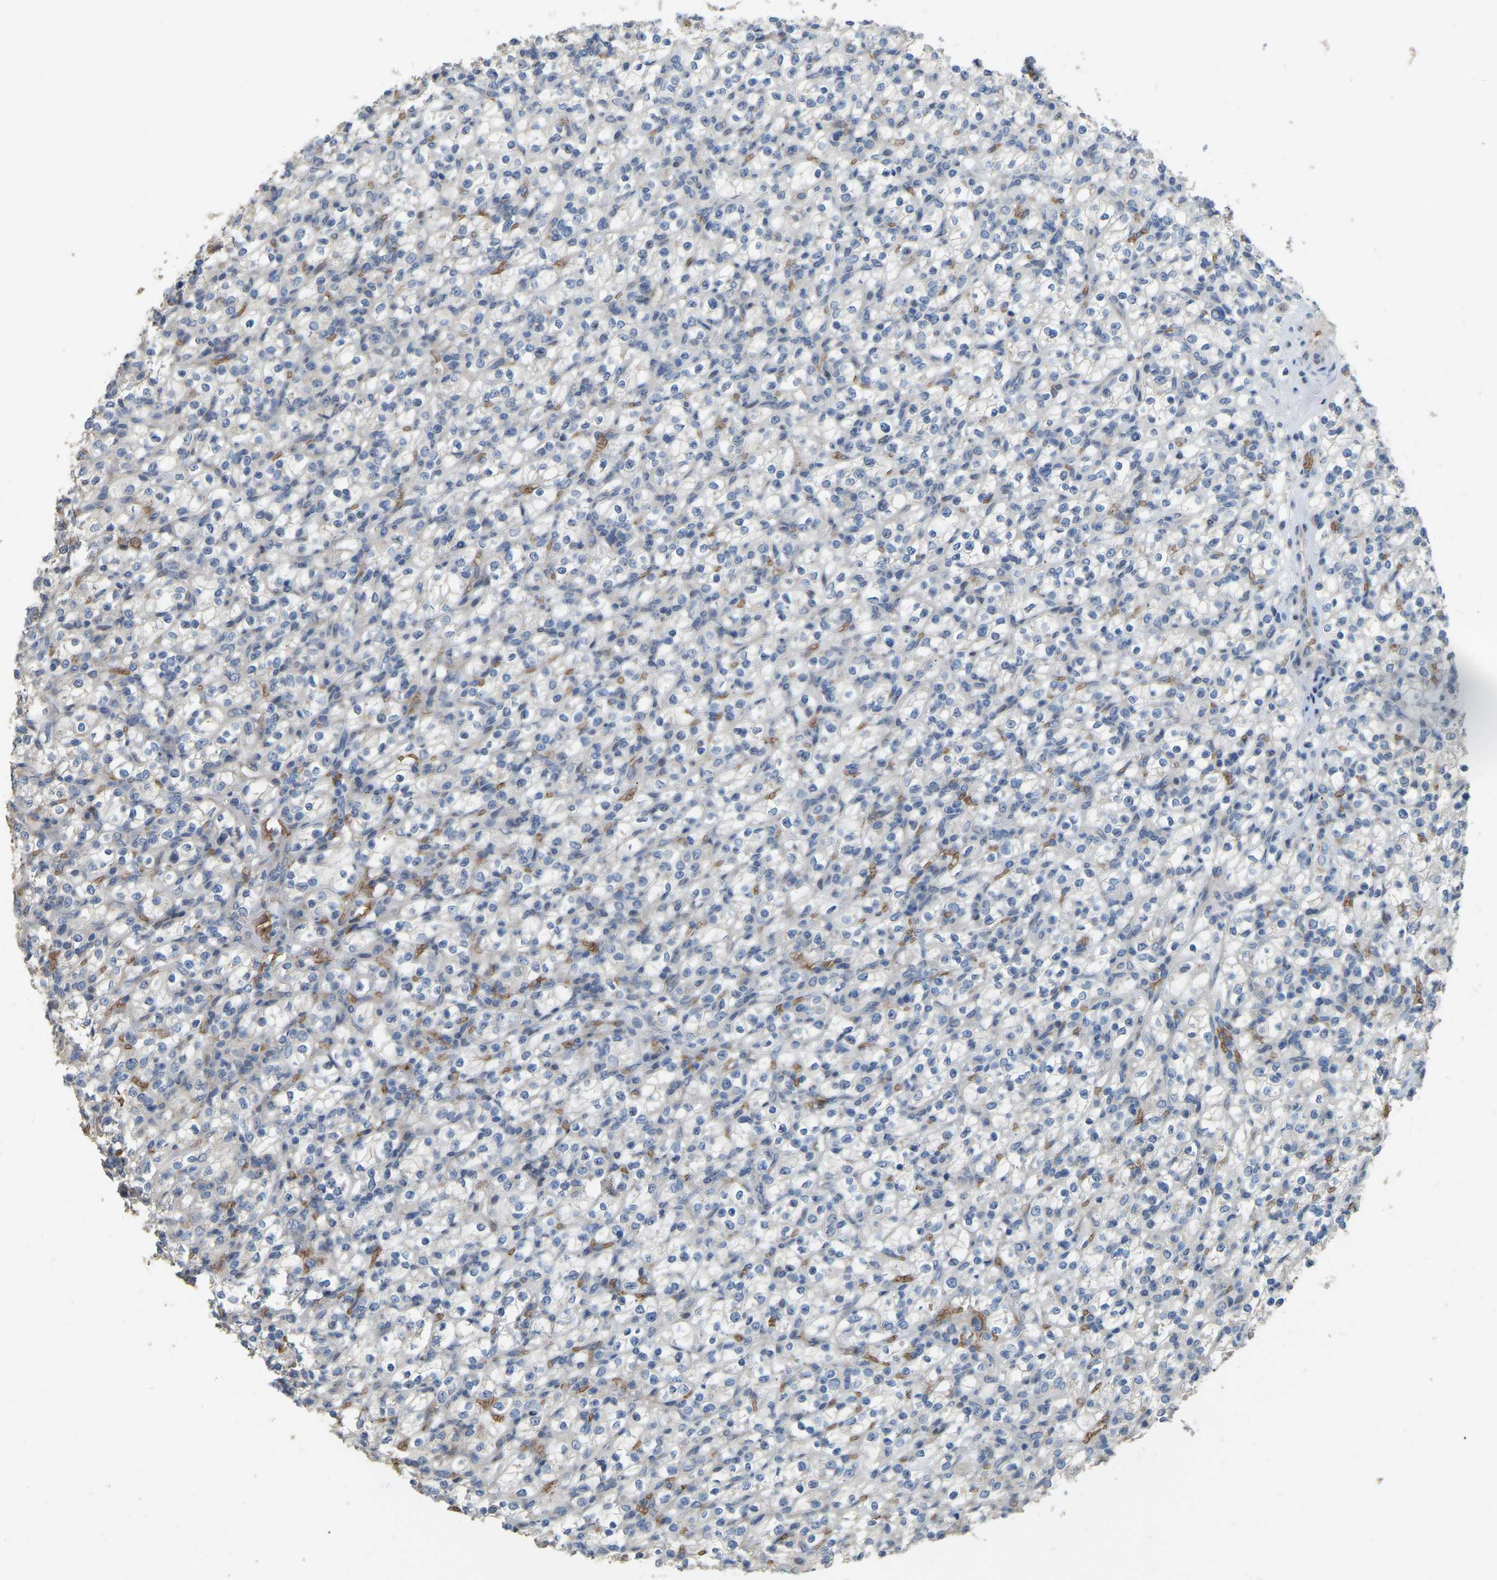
{"staining": {"intensity": "negative", "quantity": "none", "location": "none"}, "tissue": "renal cancer", "cell_type": "Tumor cells", "image_type": "cancer", "snomed": [{"axis": "morphology", "description": "Normal tissue, NOS"}, {"axis": "morphology", "description": "Adenocarcinoma, NOS"}, {"axis": "topography", "description": "Kidney"}], "caption": "This photomicrograph is of renal adenocarcinoma stained with IHC to label a protein in brown with the nuclei are counter-stained blue. There is no staining in tumor cells. (DAB IHC, high magnification).", "gene": "CFAP298", "patient": {"sex": "female", "age": 72}}